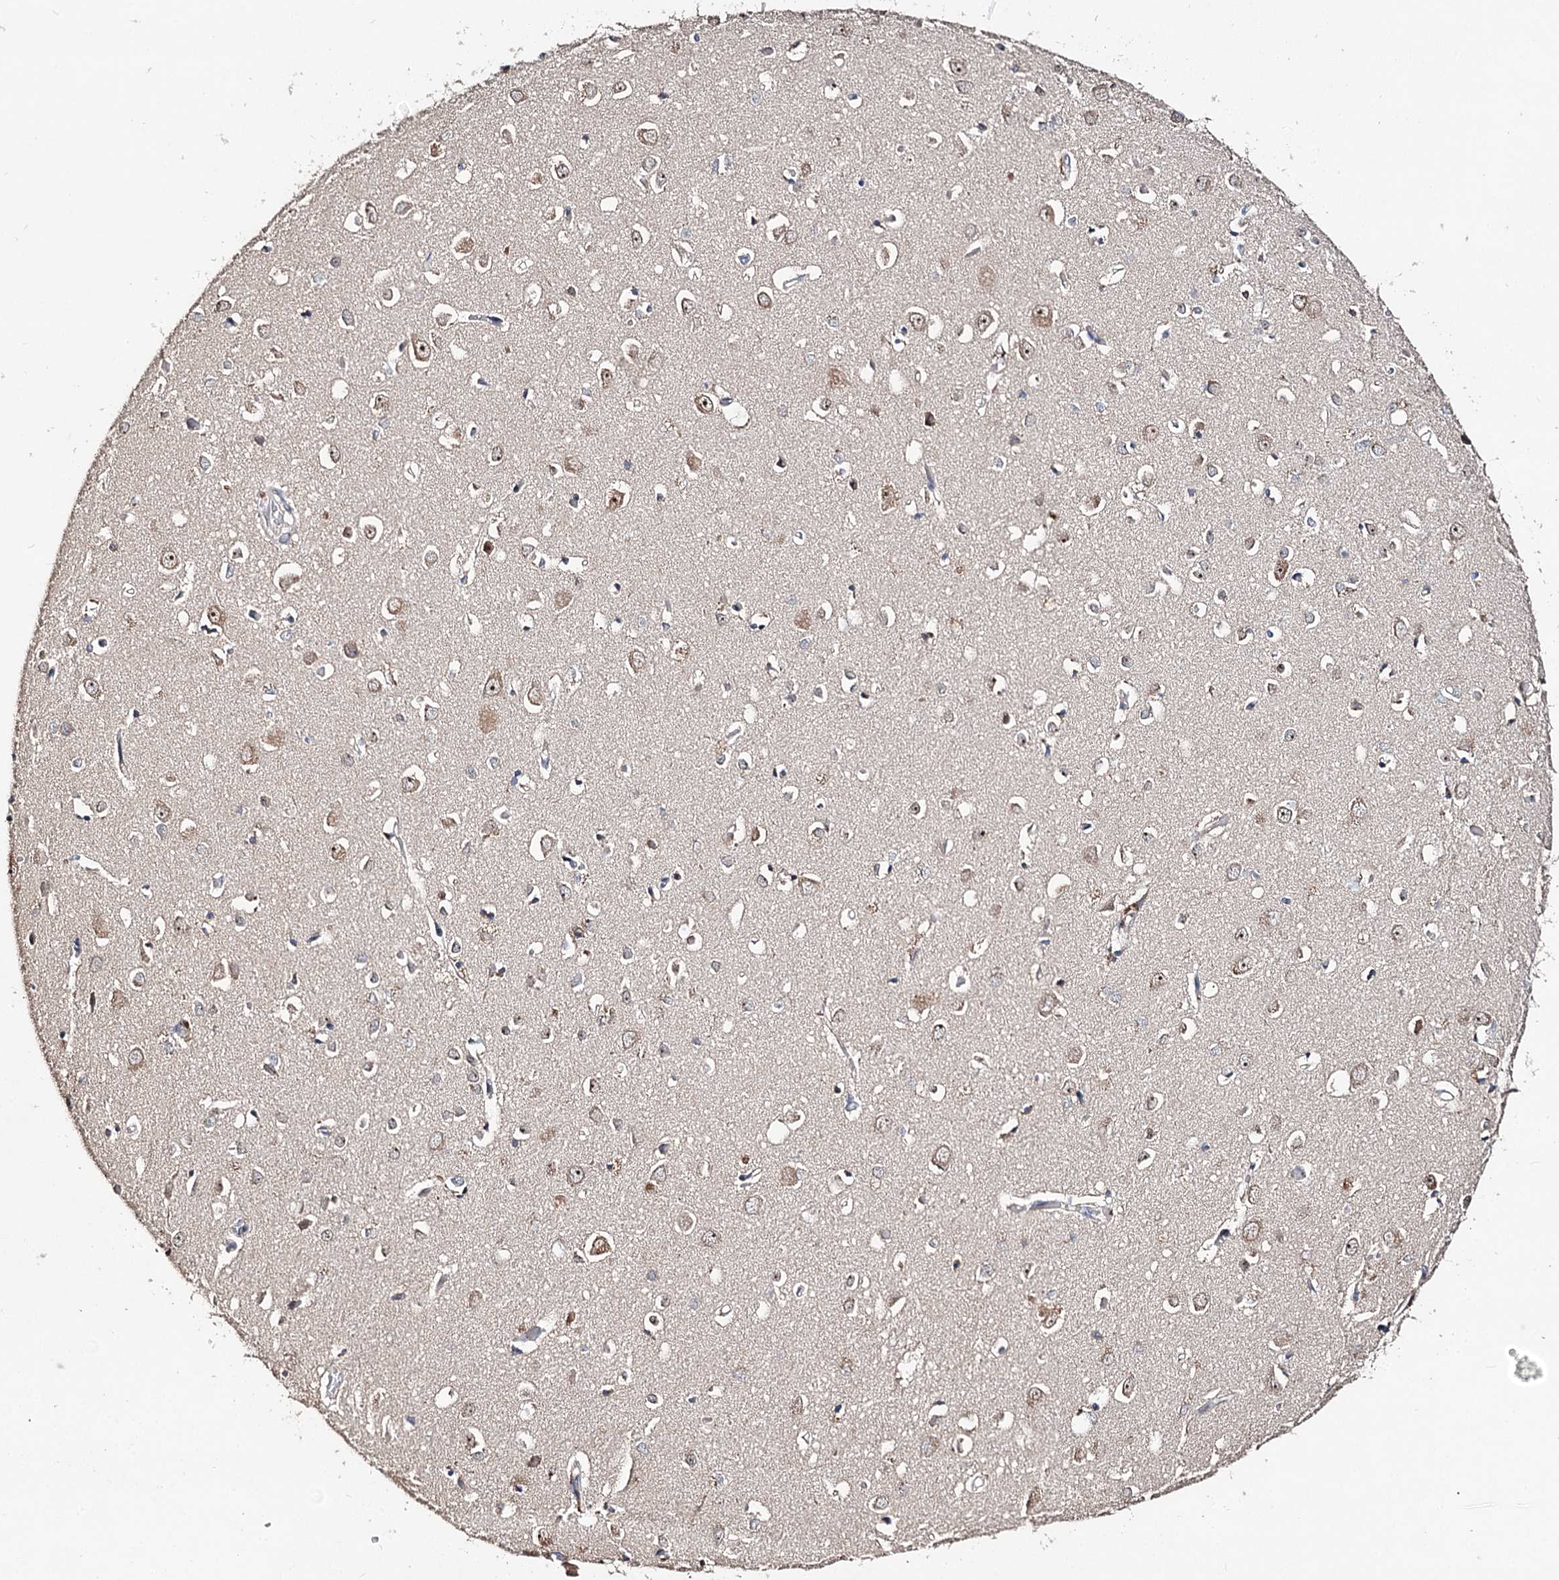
{"staining": {"intensity": "weak", "quantity": "25%-75%", "location": "cytoplasmic/membranous"}, "tissue": "cerebral cortex", "cell_type": "Endothelial cells", "image_type": "normal", "snomed": [{"axis": "morphology", "description": "Normal tissue, NOS"}, {"axis": "topography", "description": "Cerebral cortex"}], "caption": "Immunohistochemistry (IHC) (DAB (3,3'-diaminobenzidine)) staining of normal human cerebral cortex displays weak cytoplasmic/membranous protein staining in about 25%-75% of endothelial cells. (brown staining indicates protein expression, while blue staining denotes nuclei).", "gene": "NOPCHAP1", "patient": {"sex": "female", "age": 64}}